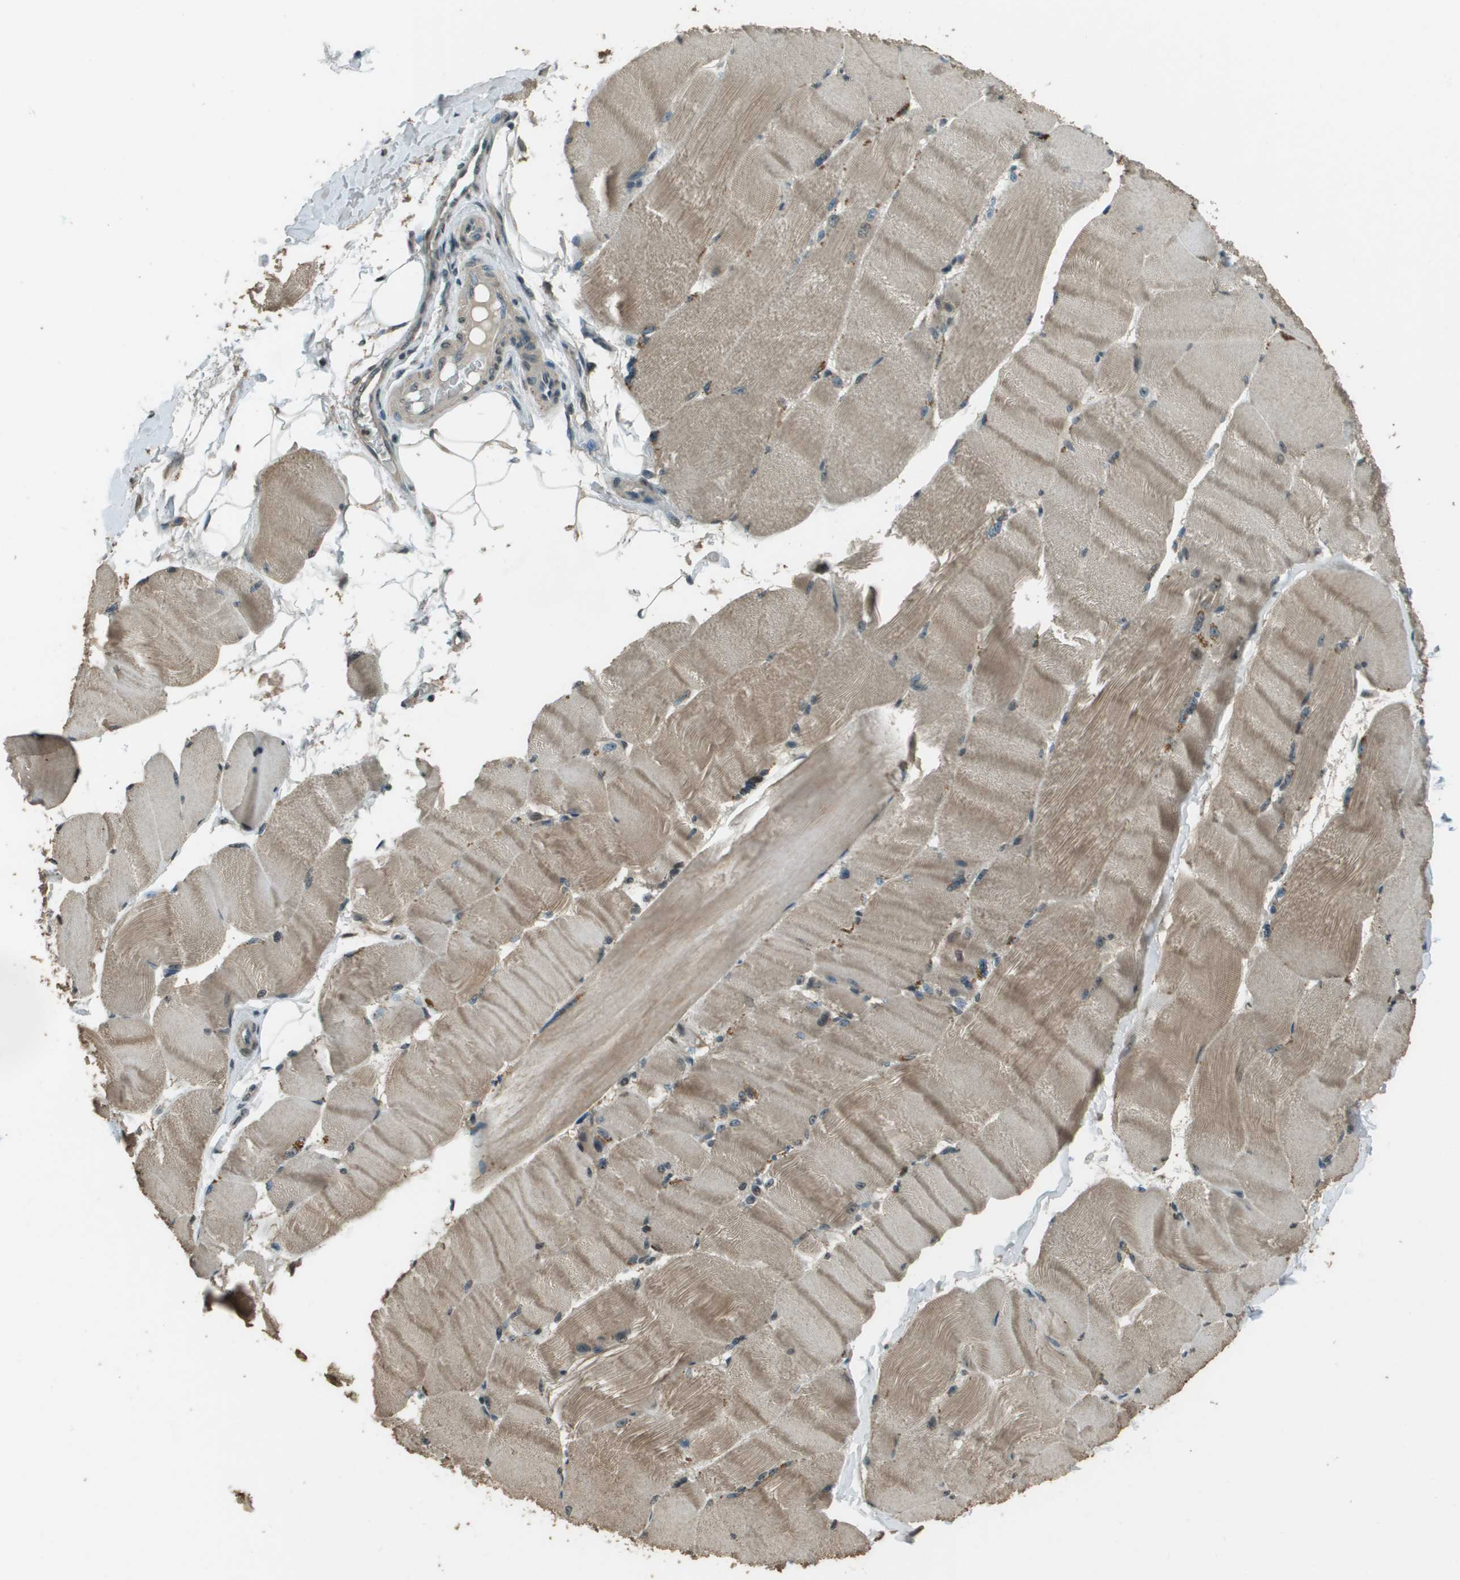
{"staining": {"intensity": "moderate", "quantity": "25%-75%", "location": "cytoplasmic/membranous"}, "tissue": "skeletal muscle", "cell_type": "Myocytes", "image_type": "normal", "snomed": [{"axis": "morphology", "description": "Normal tissue, NOS"}, {"axis": "topography", "description": "Skin"}, {"axis": "topography", "description": "Skeletal muscle"}], "caption": "The image reveals immunohistochemical staining of unremarkable skeletal muscle. There is moderate cytoplasmic/membranous staining is appreciated in about 25%-75% of myocytes.", "gene": "SDC3", "patient": {"sex": "male", "age": 83}}